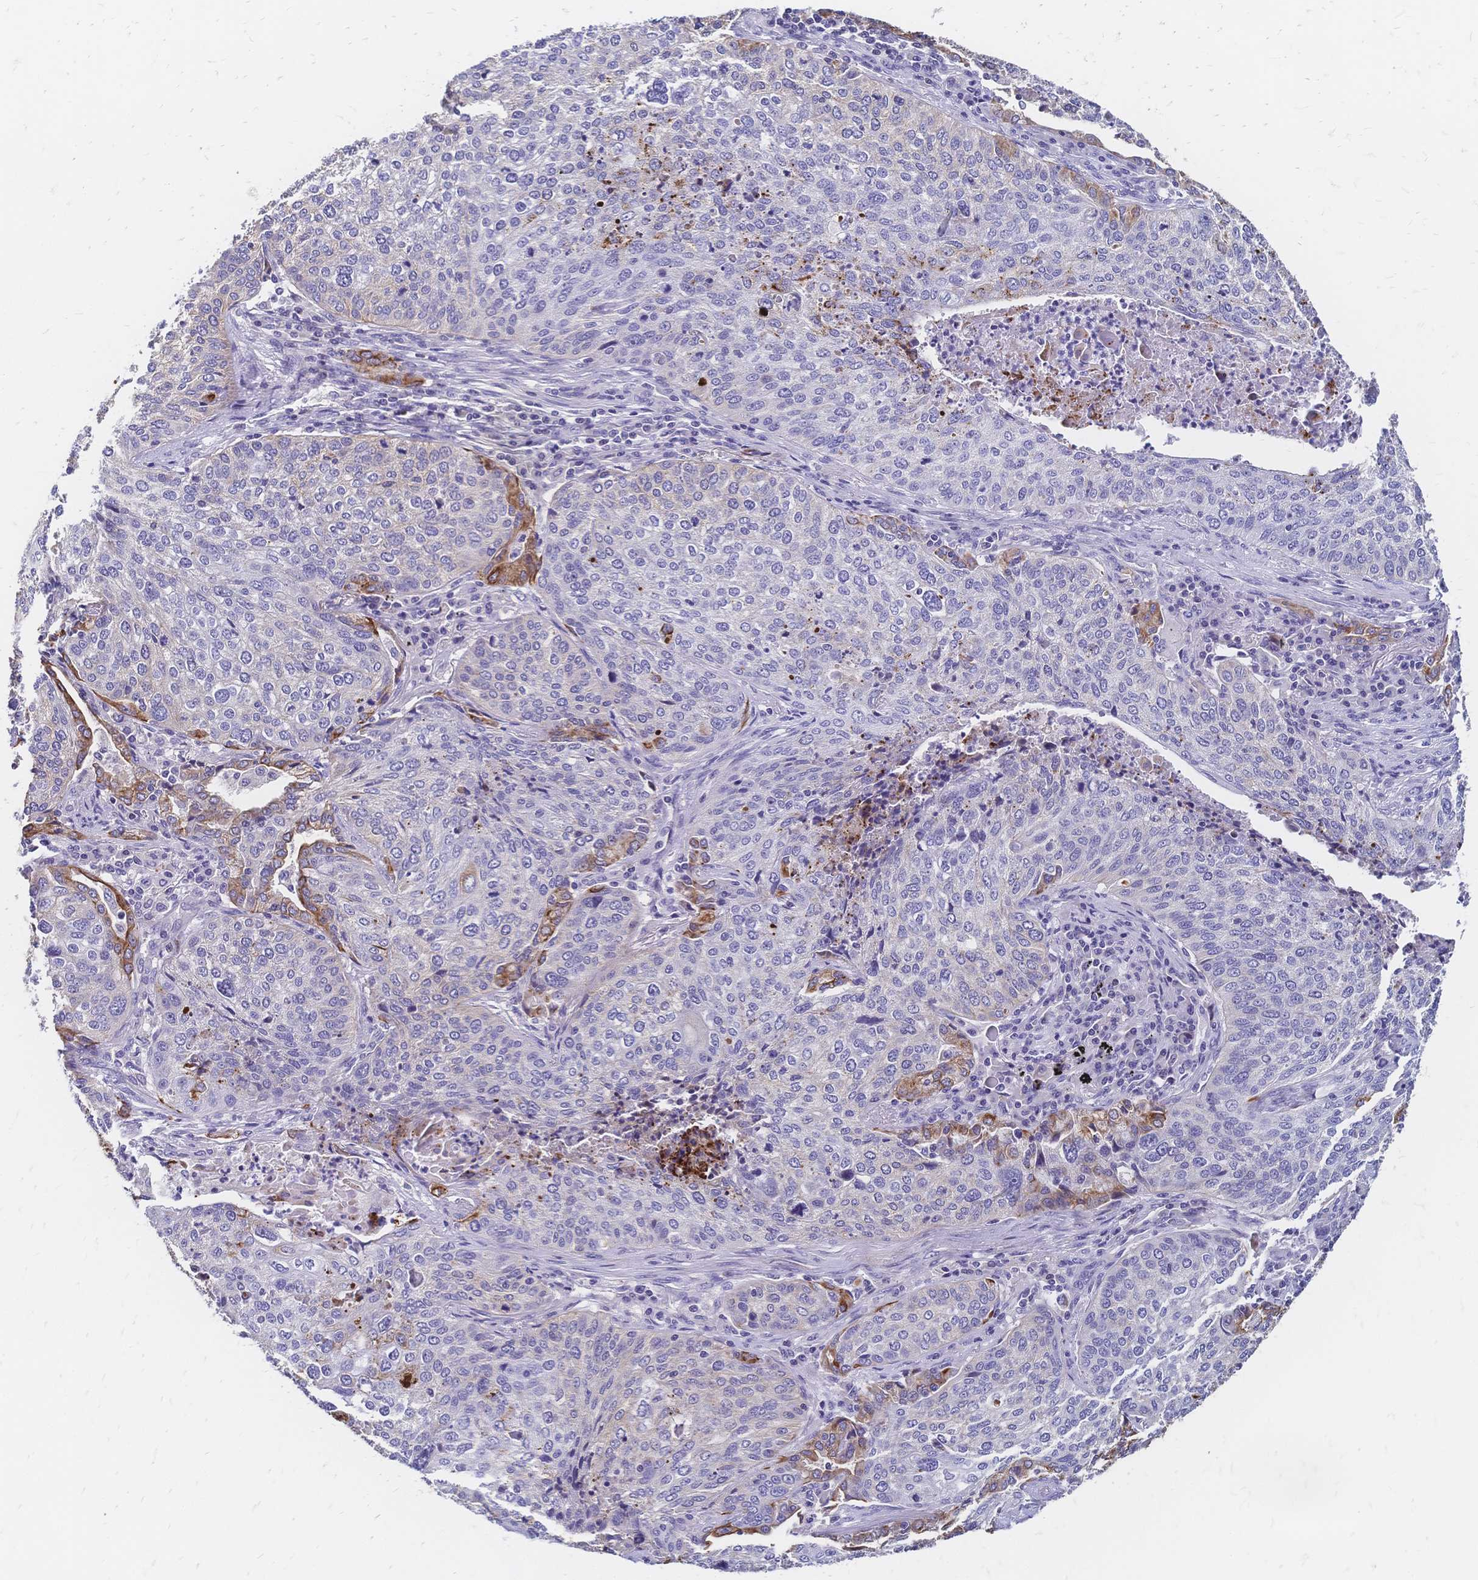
{"staining": {"intensity": "moderate", "quantity": "<25%", "location": "cytoplasmic/membranous"}, "tissue": "lung cancer", "cell_type": "Tumor cells", "image_type": "cancer", "snomed": [{"axis": "morphology", "description": "Squamous cell carcinoma, NOS"}, {"axis": "topography", "description": "Lung"}], "caption": "This photomicrograph displays IHC staining of lung cancer, with low moderate cytoplasmic/membranous expression in approximately <25% of tumor cells.", "gene": "DTNB", "patient": {"sex": "male", "age": 63}}